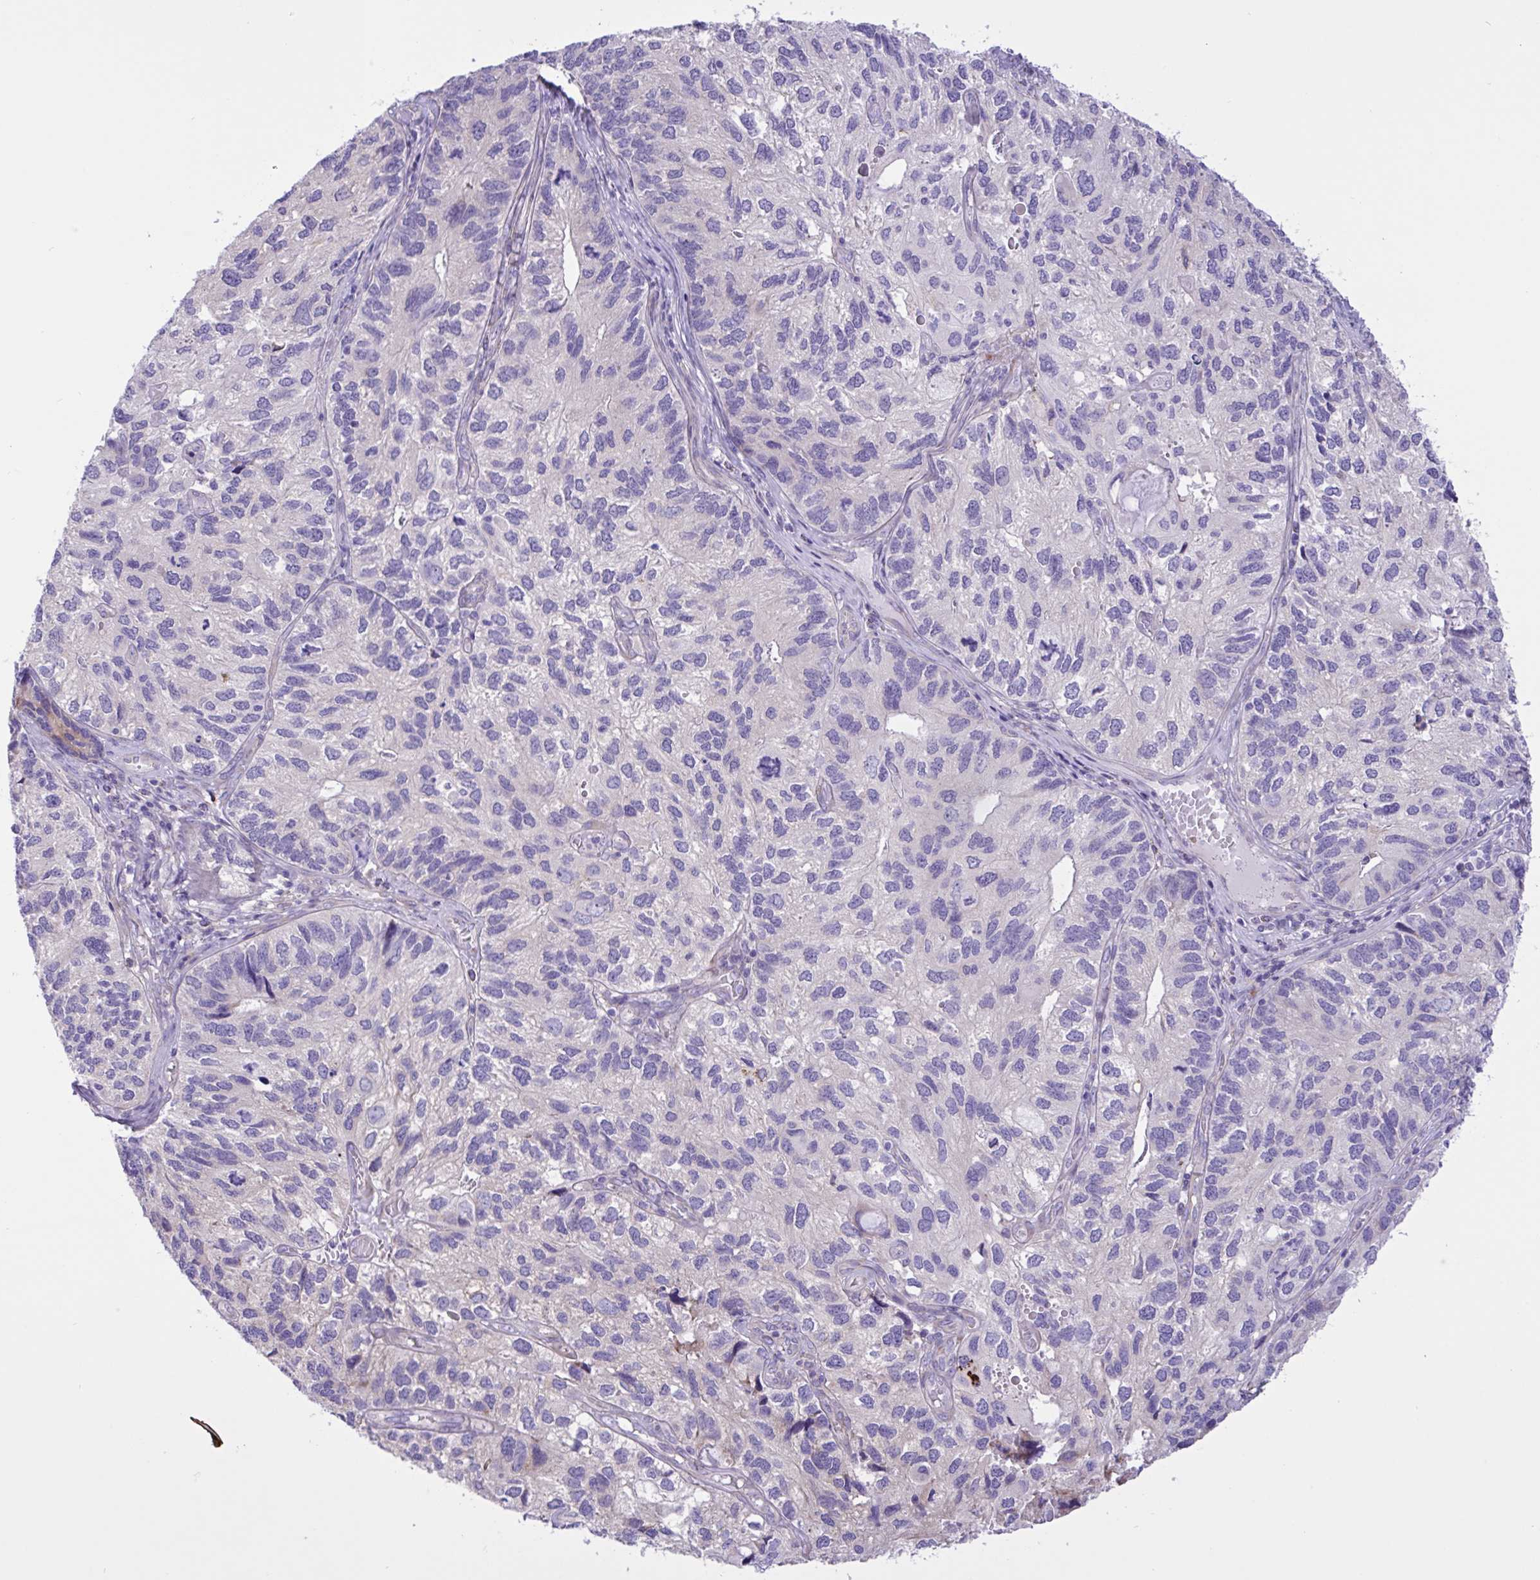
{"staining": {"intensity": "negative", "quantity": "none", "location": "none"}, "tissue": "endometrial cancer", "cell_type": "Tumor cells", "image_type": "cancer", "snomed": [{"axis": "morphology", "description": "Carcinoma, NOS"}, {"axis": "topography", "description": "Uterus"}], "caption": "IHC micrograph of neoplastic tissue: human carcinoma (endometrial) stained with DAB reveals no significant protein staining in tumor cells. (IHC, brightfield microscopy, high magnification).", "gene": "DSC3", "patient": {"sex": "female", "age": 76}}